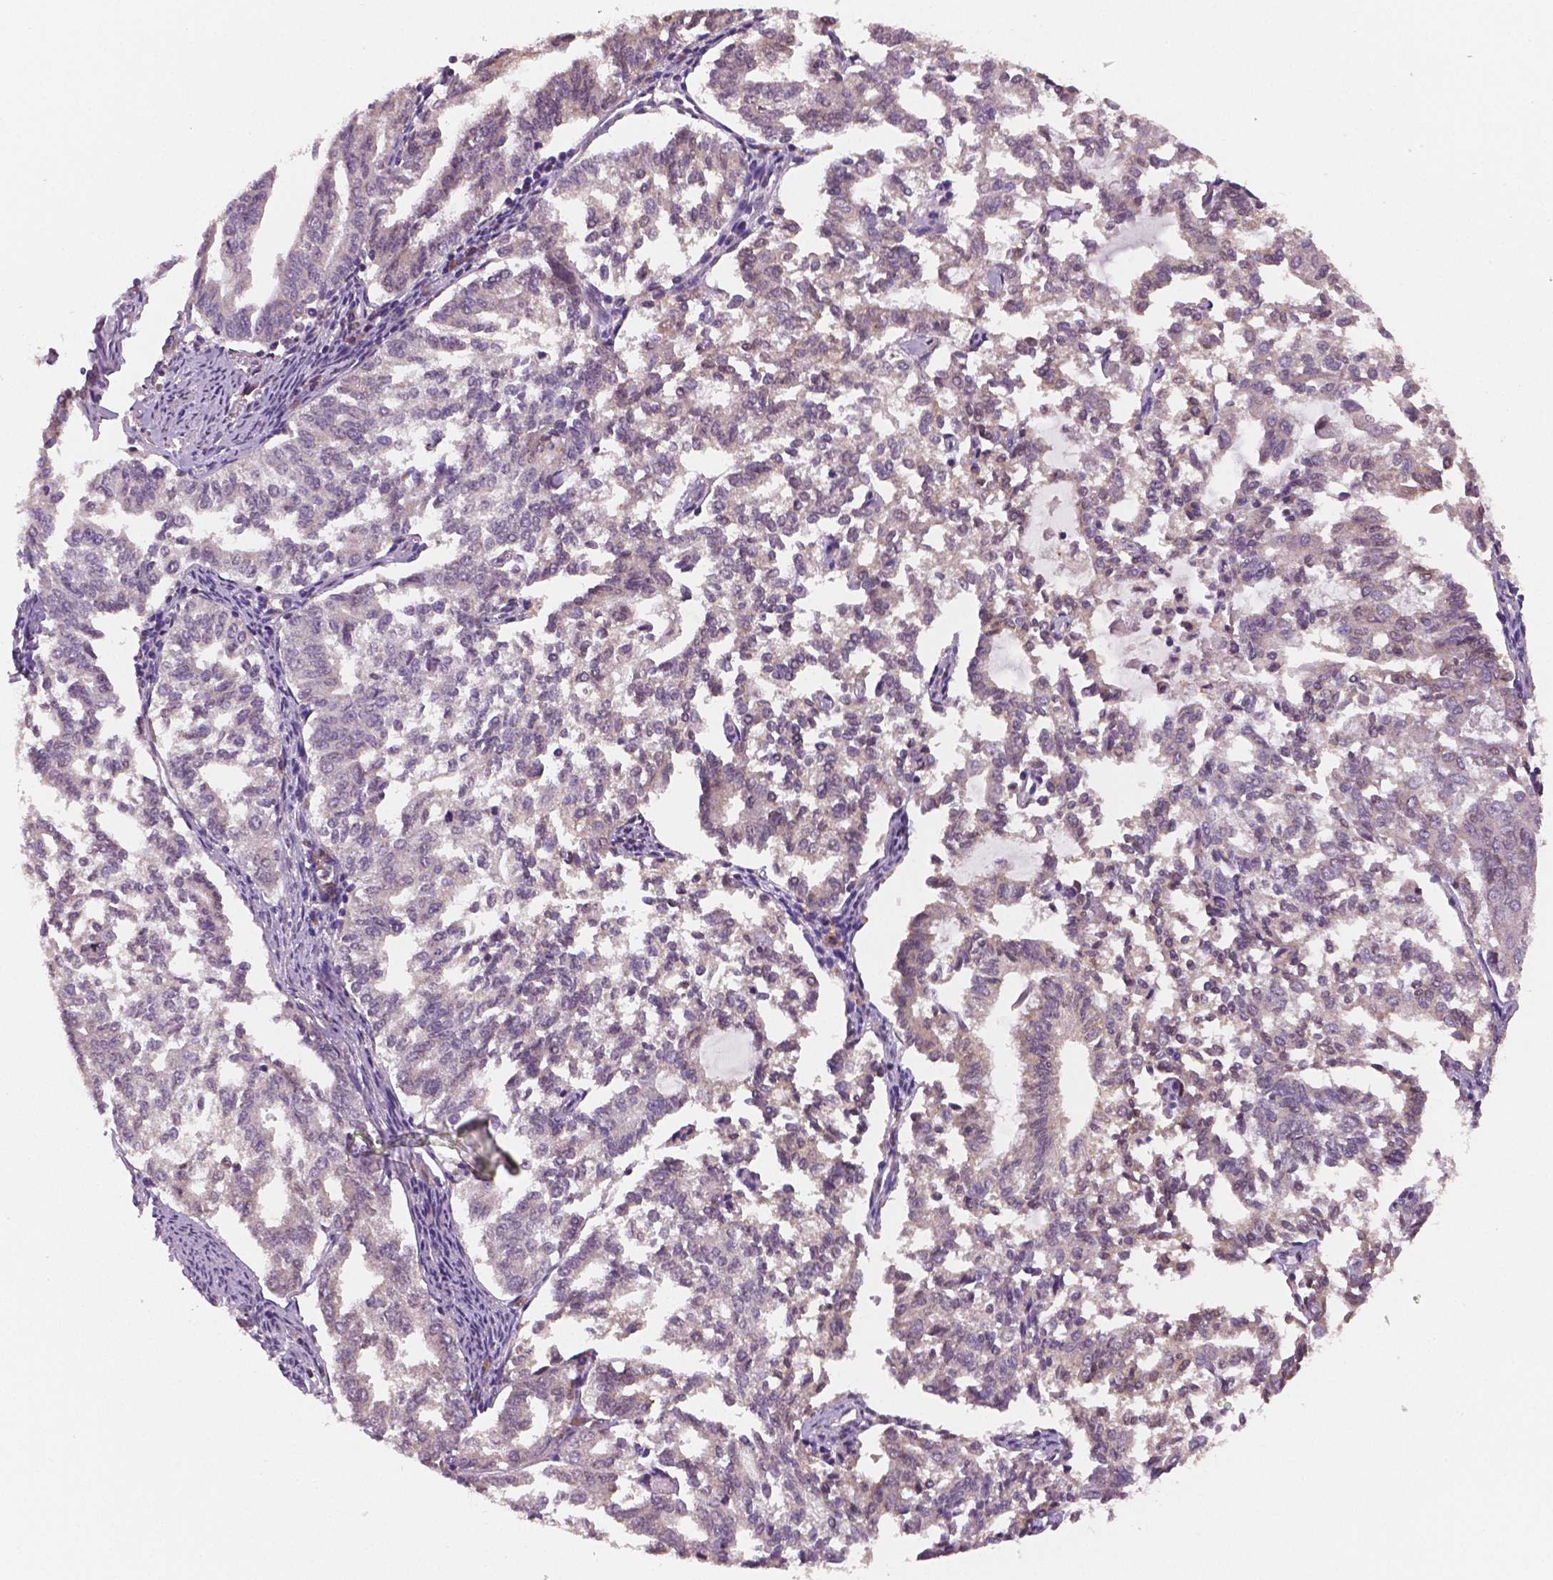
{"staining": {"intensity": "negative", "quantity": "none", "location": "none"}, "tissue": "endometrial cancer", "cell_type": "Tumor cells", "image_type": "cancer", "snomed": [{"axis": "morphology", "description": "Adenocarcinoma, NOS"}, {"axis": "topography", "description": "Endometrium"}], "caption": "Human endometrial cancer stained for a protein using IHC demonstrates no expression in tumor cells.", "gene": "STAT3", "patient": {"sex": "female", "age": 79}}